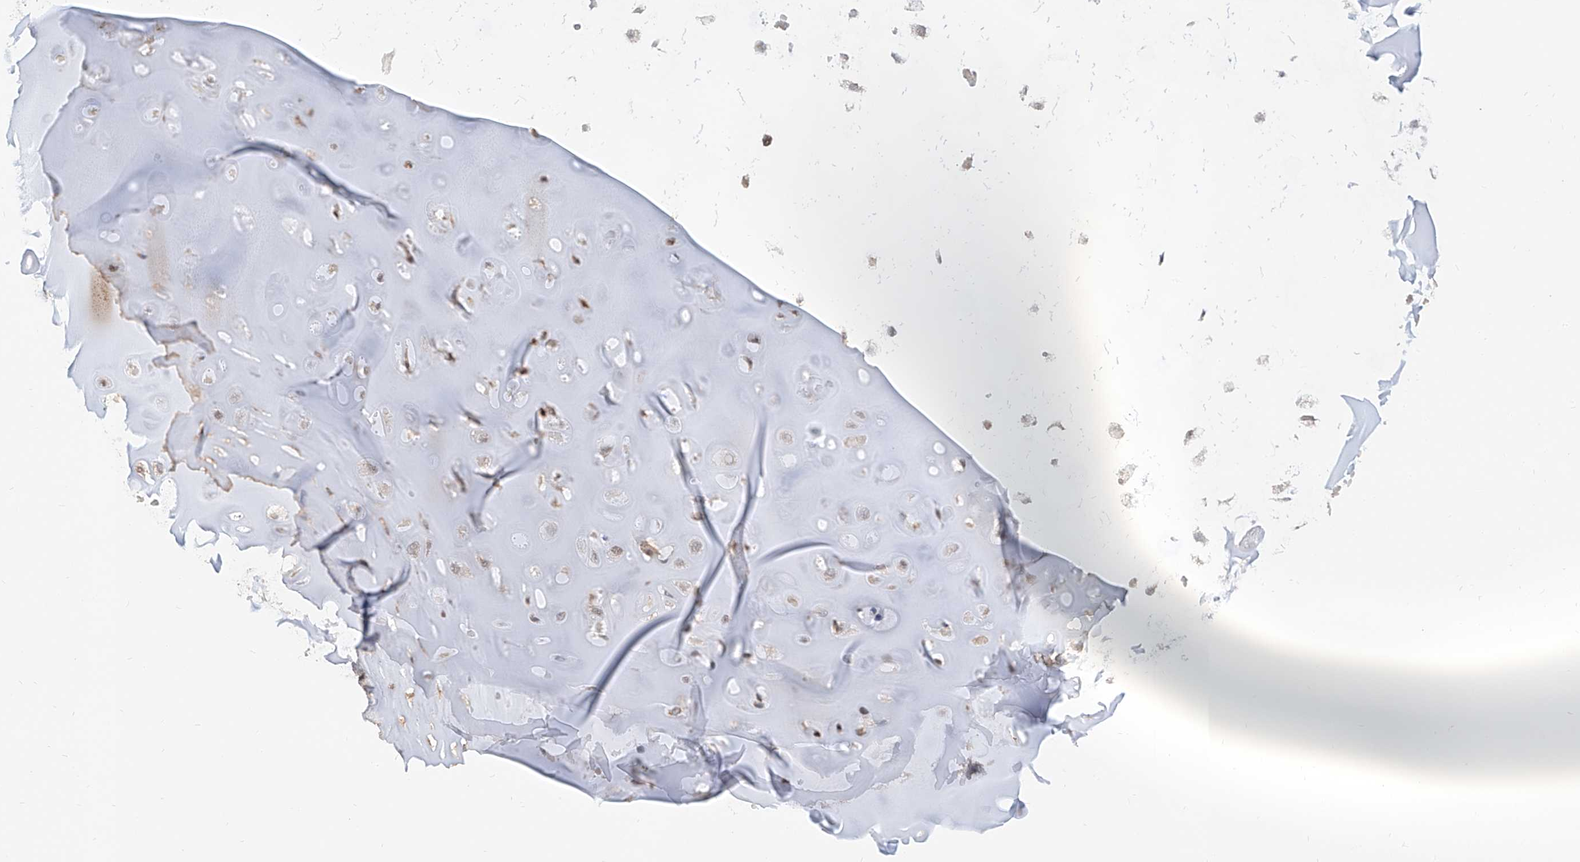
{"staining": {"intensity": "weak", "quantity": "25%-75%", "location": "cytoplasmic/membranous"}, "tissue": "adipose tissue", "cell_type": "Adipocytes", "image_type": "normal", "snomed": [{"axis": "morphology", "description": "Normal tissue, NOS"}, {"axis": "morphology", "description": "Basal cell carcinoma"}, {"axis": "topography", "description": "Cartilage tissue"}, {"axis": "topography", "description": "Nasopharynx"}, {"axis": "topography", "description": "Oral tissue"}], "caption": "IHC photomicrograph of unremarkable human adipose tissue stained for a protein (brown), which displays low levels of weak cytoplasmic/membranous expression in approximately 25%-75% of adipocytes.", "gene": "CARMIL3", "patient": {"sex": "female", "age": 77}}